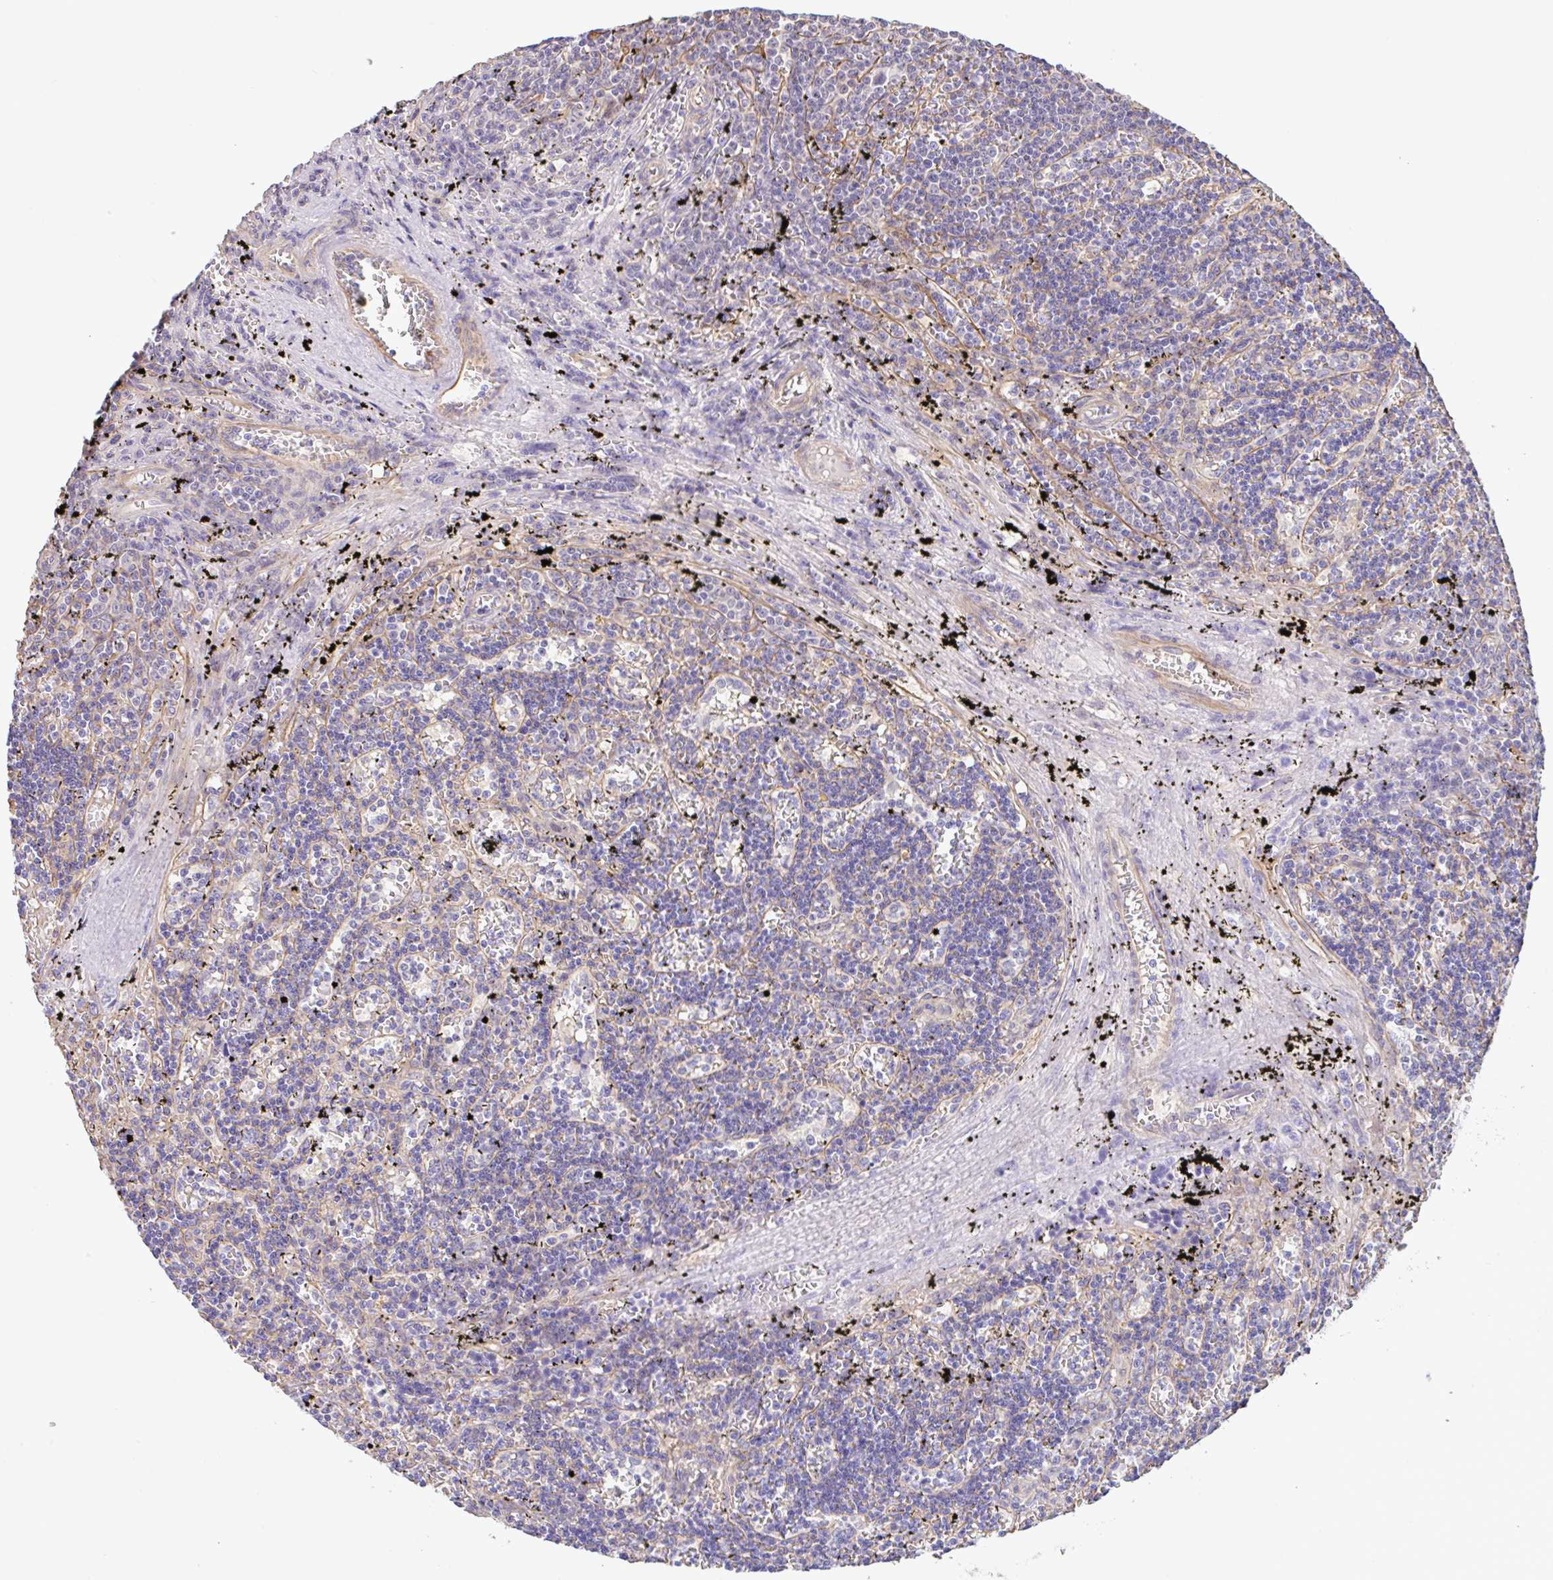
{"staining": {"intensity": "negative", "quantity": "none", "location": "none"}, "tissue": "lymphoma", "cell_type": "Tumor cells", "image_type": "cancer", "snomed": [{"axis": "morphology", "description": "Malignant lymphoma, non-Hodgkin's type, Low grade"}, {"axis": "topography", "description": "Spleen"}], "caption": "Immunohistochemistry micrograph of neoplastic tissue: human malignant lymphoma, non-Hodgkin's type (low-grade) stained with DAB reveals no significant protein expression in tumor cells. (Immunohistochemistry (ihc), brightfield microscopy, high magnification).", "gene": "PLCD4", "patient": {"sex": "male", "age": 60}}